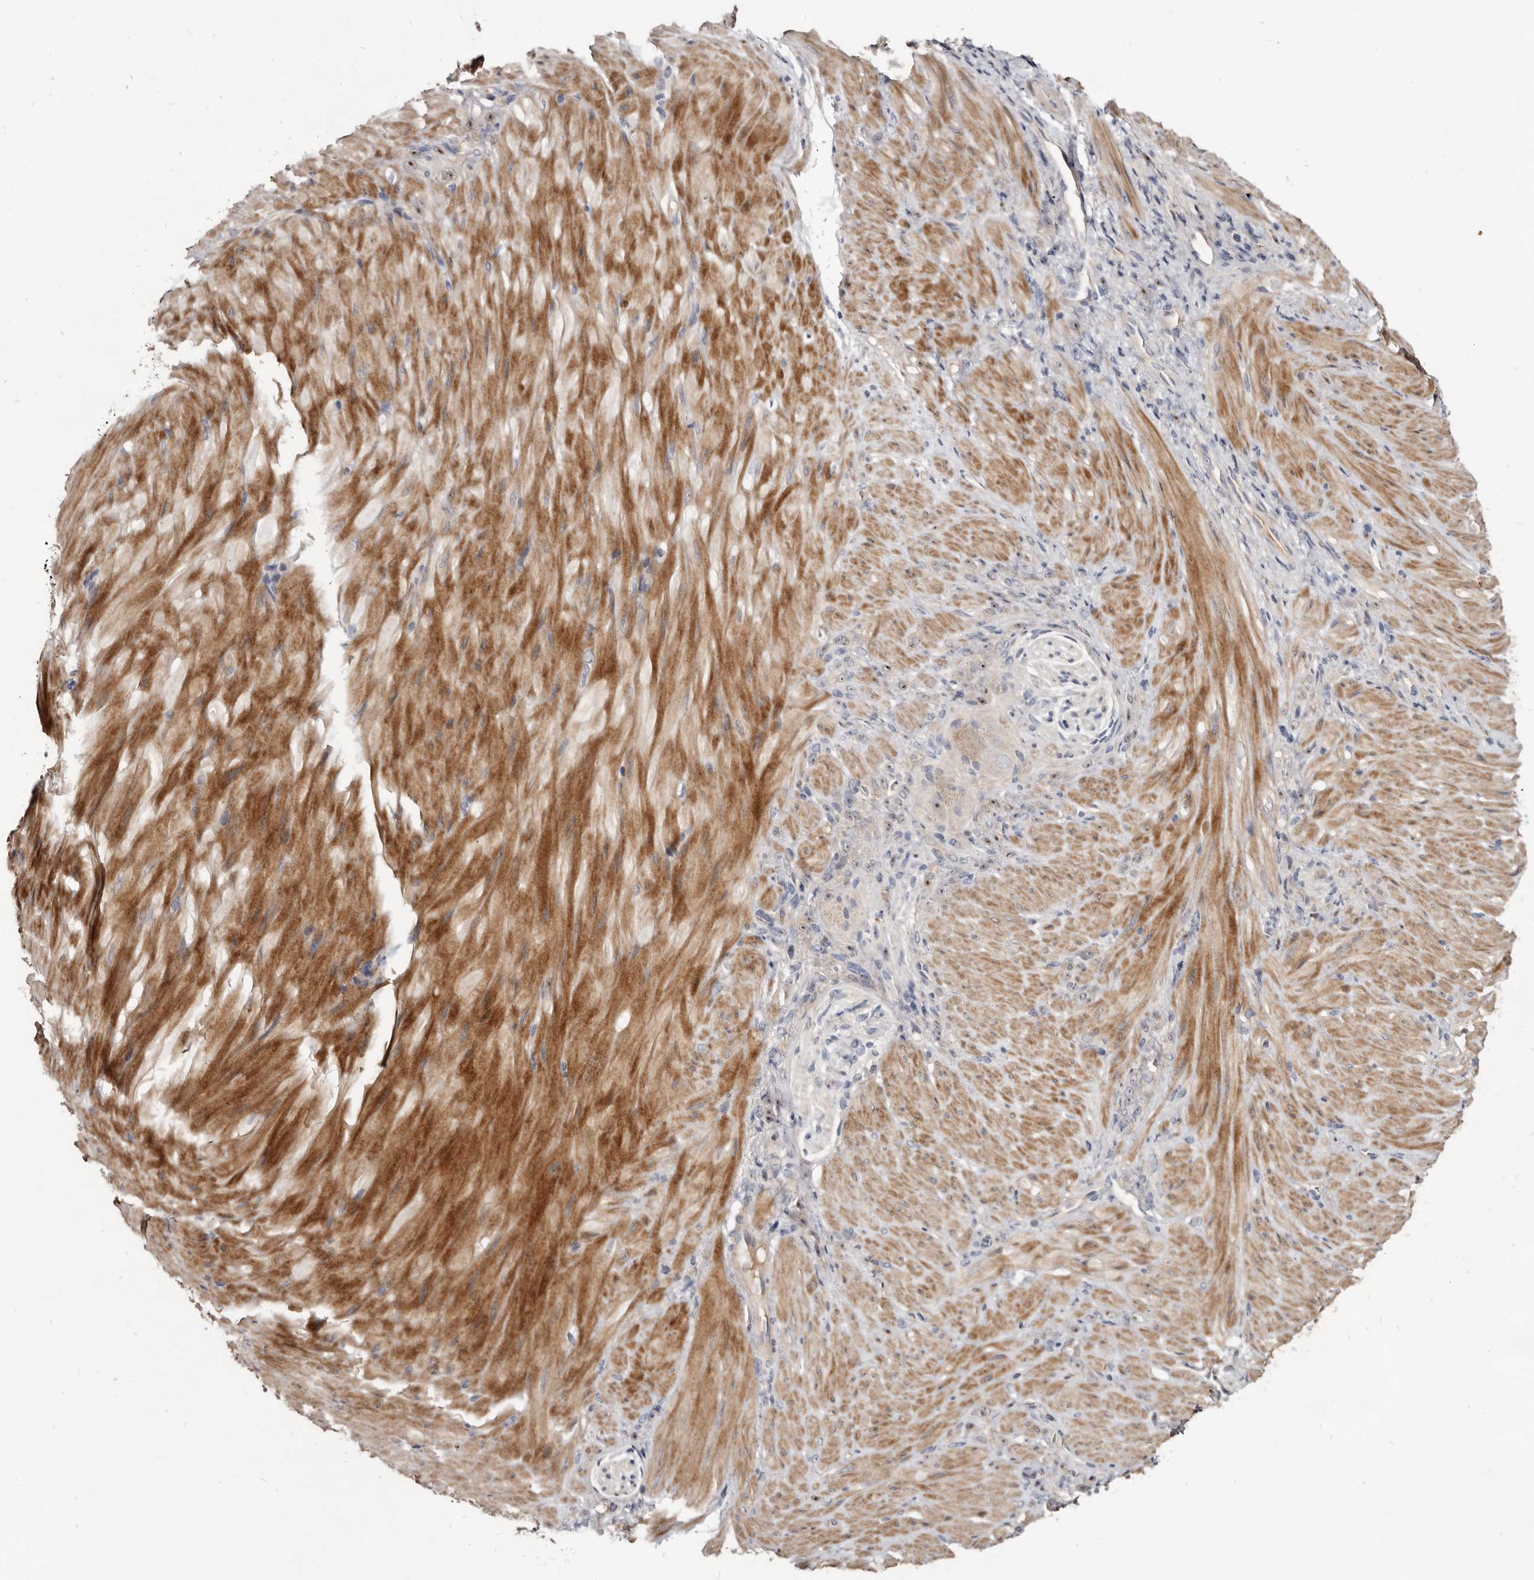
{"staining": {"intensity": "negative", "quantity": "none", "location": "none"}, "tissue": "stomach cancer", "cell_type": "Tumor cells", "image_type": "cancer", "snomed": [{"axis": "morphology", "description": "Normal tissue, NOS"}, {"axis": "morphology", "description": "Adenocarcinoma, NOS"}, {"axis": "topography", "description": "Stomach"}], "caption": "A micrograph of stomach cancer (adenocarcinoma) stained for a protein shows no brown staining in tumor cells.", "gene": "TTC39A", "patient": {"sex": "male", "age": 82}}